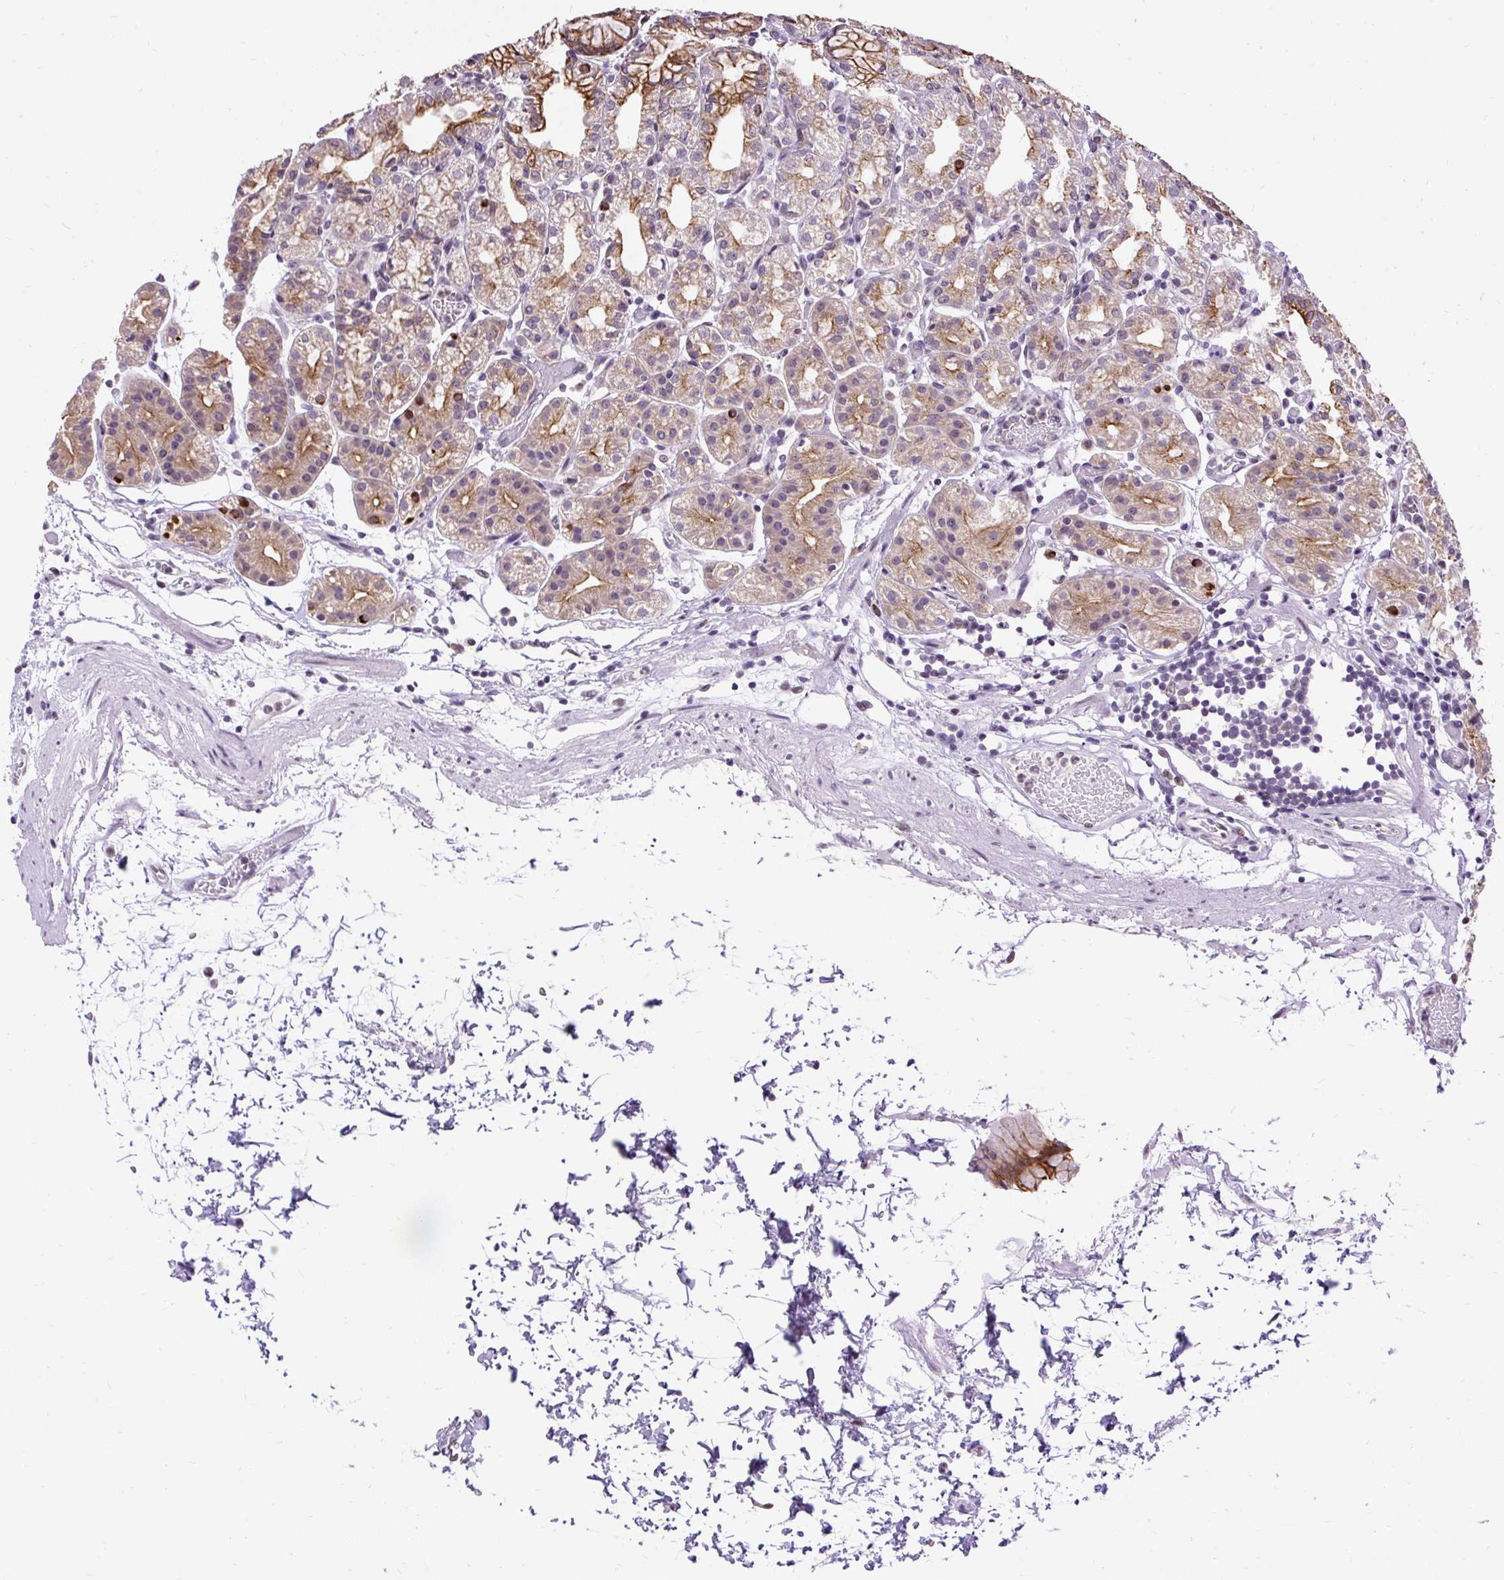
{"staining": {"intensity": "strong", "quantity": "<25%", "location": "cytoplasmic/membranous"}, "tissue": "stomach", "cell_type": "Glandular cells", "image_type": "normal", "snomed": [{"axis": "morphology", "description": "Normal tissue, NOS"}, {"axis": "topography", "description": "Stomach"}], "caption": "The photomicrograph exhibits staining of benign stomach, revealing strong cytoplasmic/membranous protein staining (brown color) within glandular cells.", "gene": "ZNF672", "patient": {"sex": "female", "age": 57}}